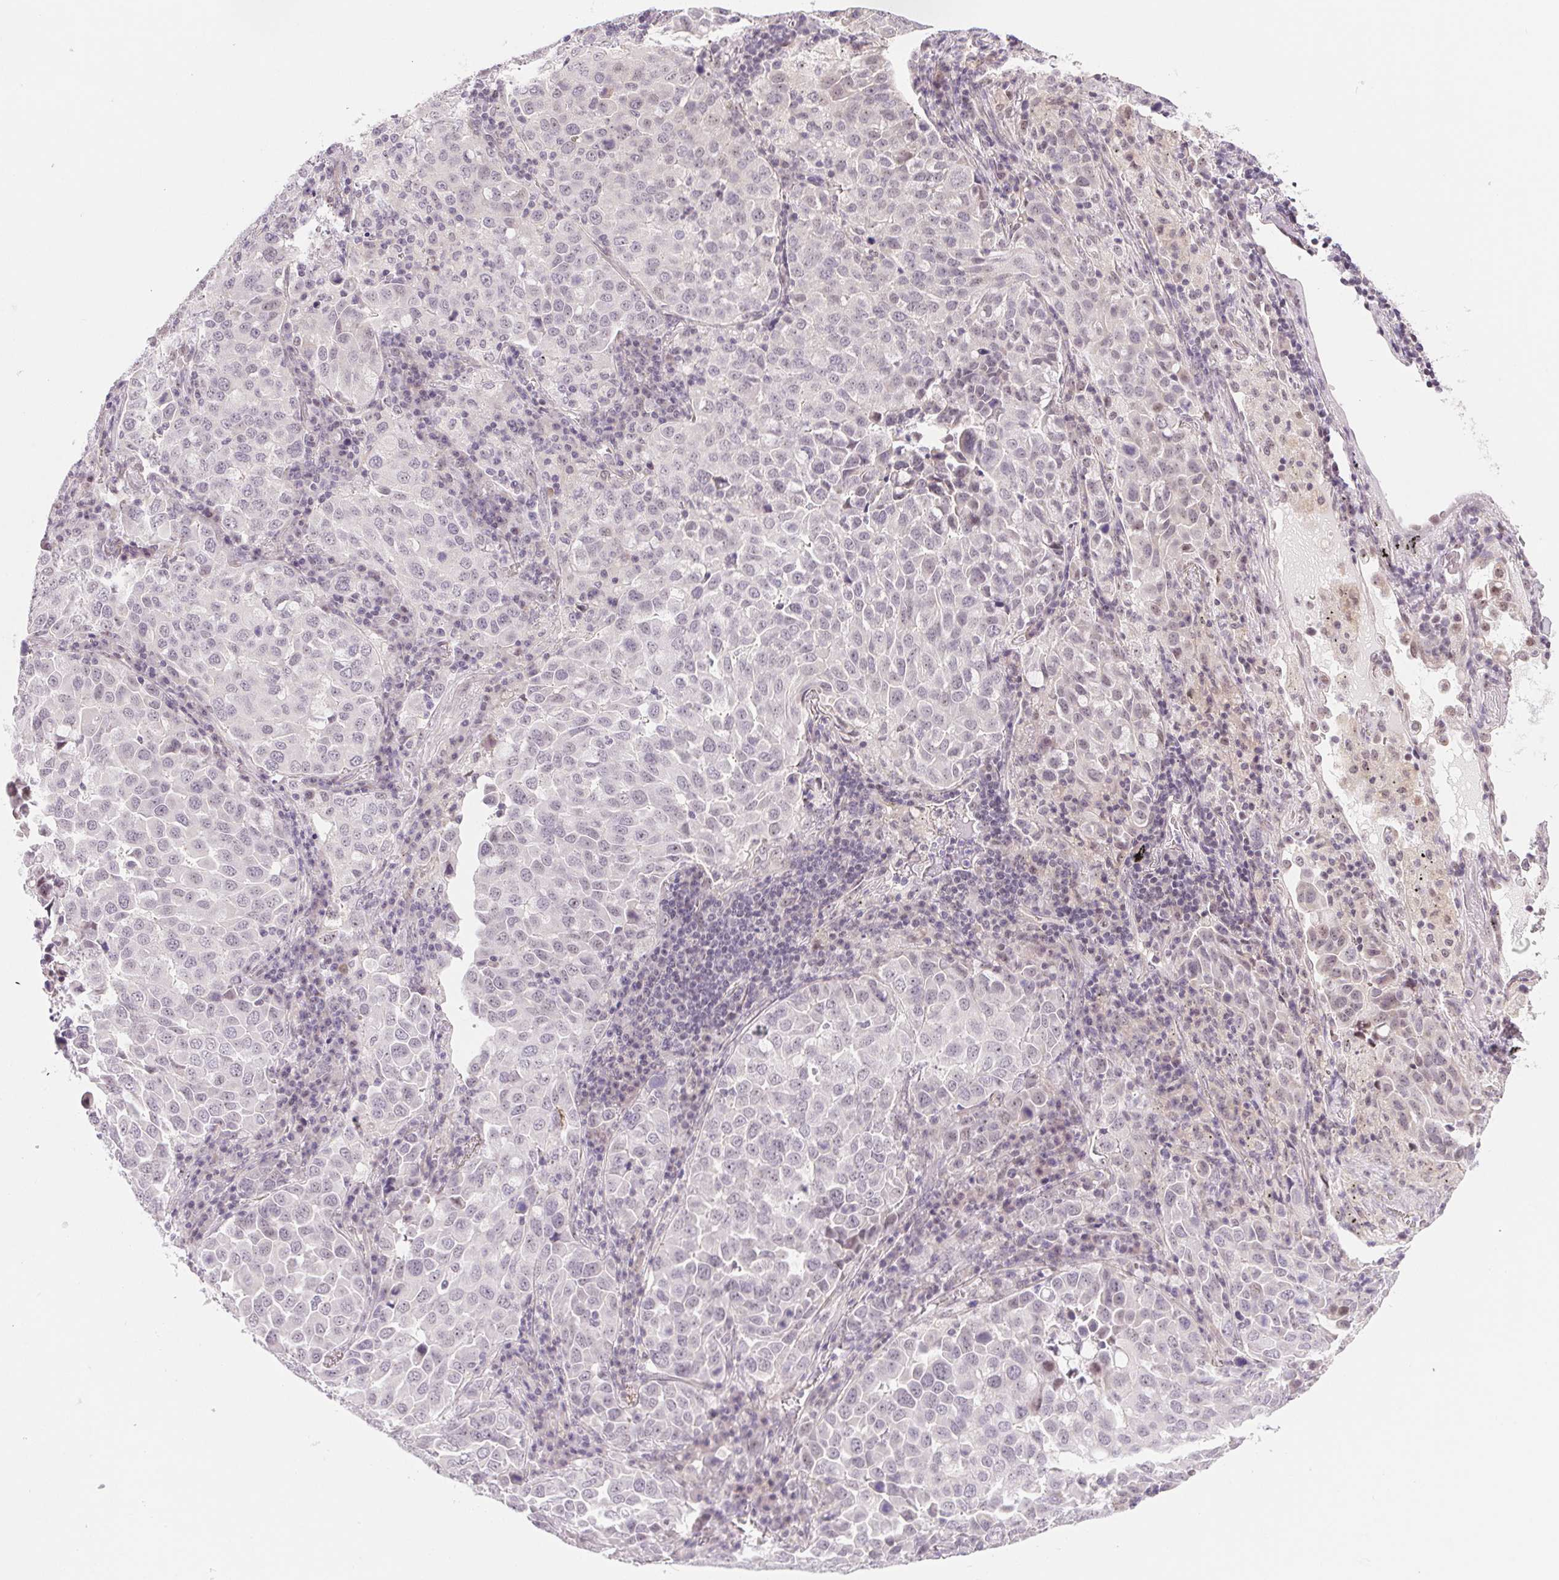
{"staining": {"intensity": "negative", "quantity": "none", "location": "none"}, "tissue": "lung cancer", "cell_type": "Tumor cells", "image_type": "cancer", "snomed": [{"axis": "morphology", "description": "Adenocarcinoma, NOS"}, {"axis": "morphology", "description": "Adenocarcinoma, metastatic, NOS"}, {"axis": "topography", "description": "Lymph node"}, {"axis": "topography", "description": "Lung"}], "caption": "Immunohistochemical staining of human metastatic adenocarcinoma (lung) displays no significant staining in tumor cells.", "gene": "LCA5L", "patient": {"sex": "female", "age": 65}}